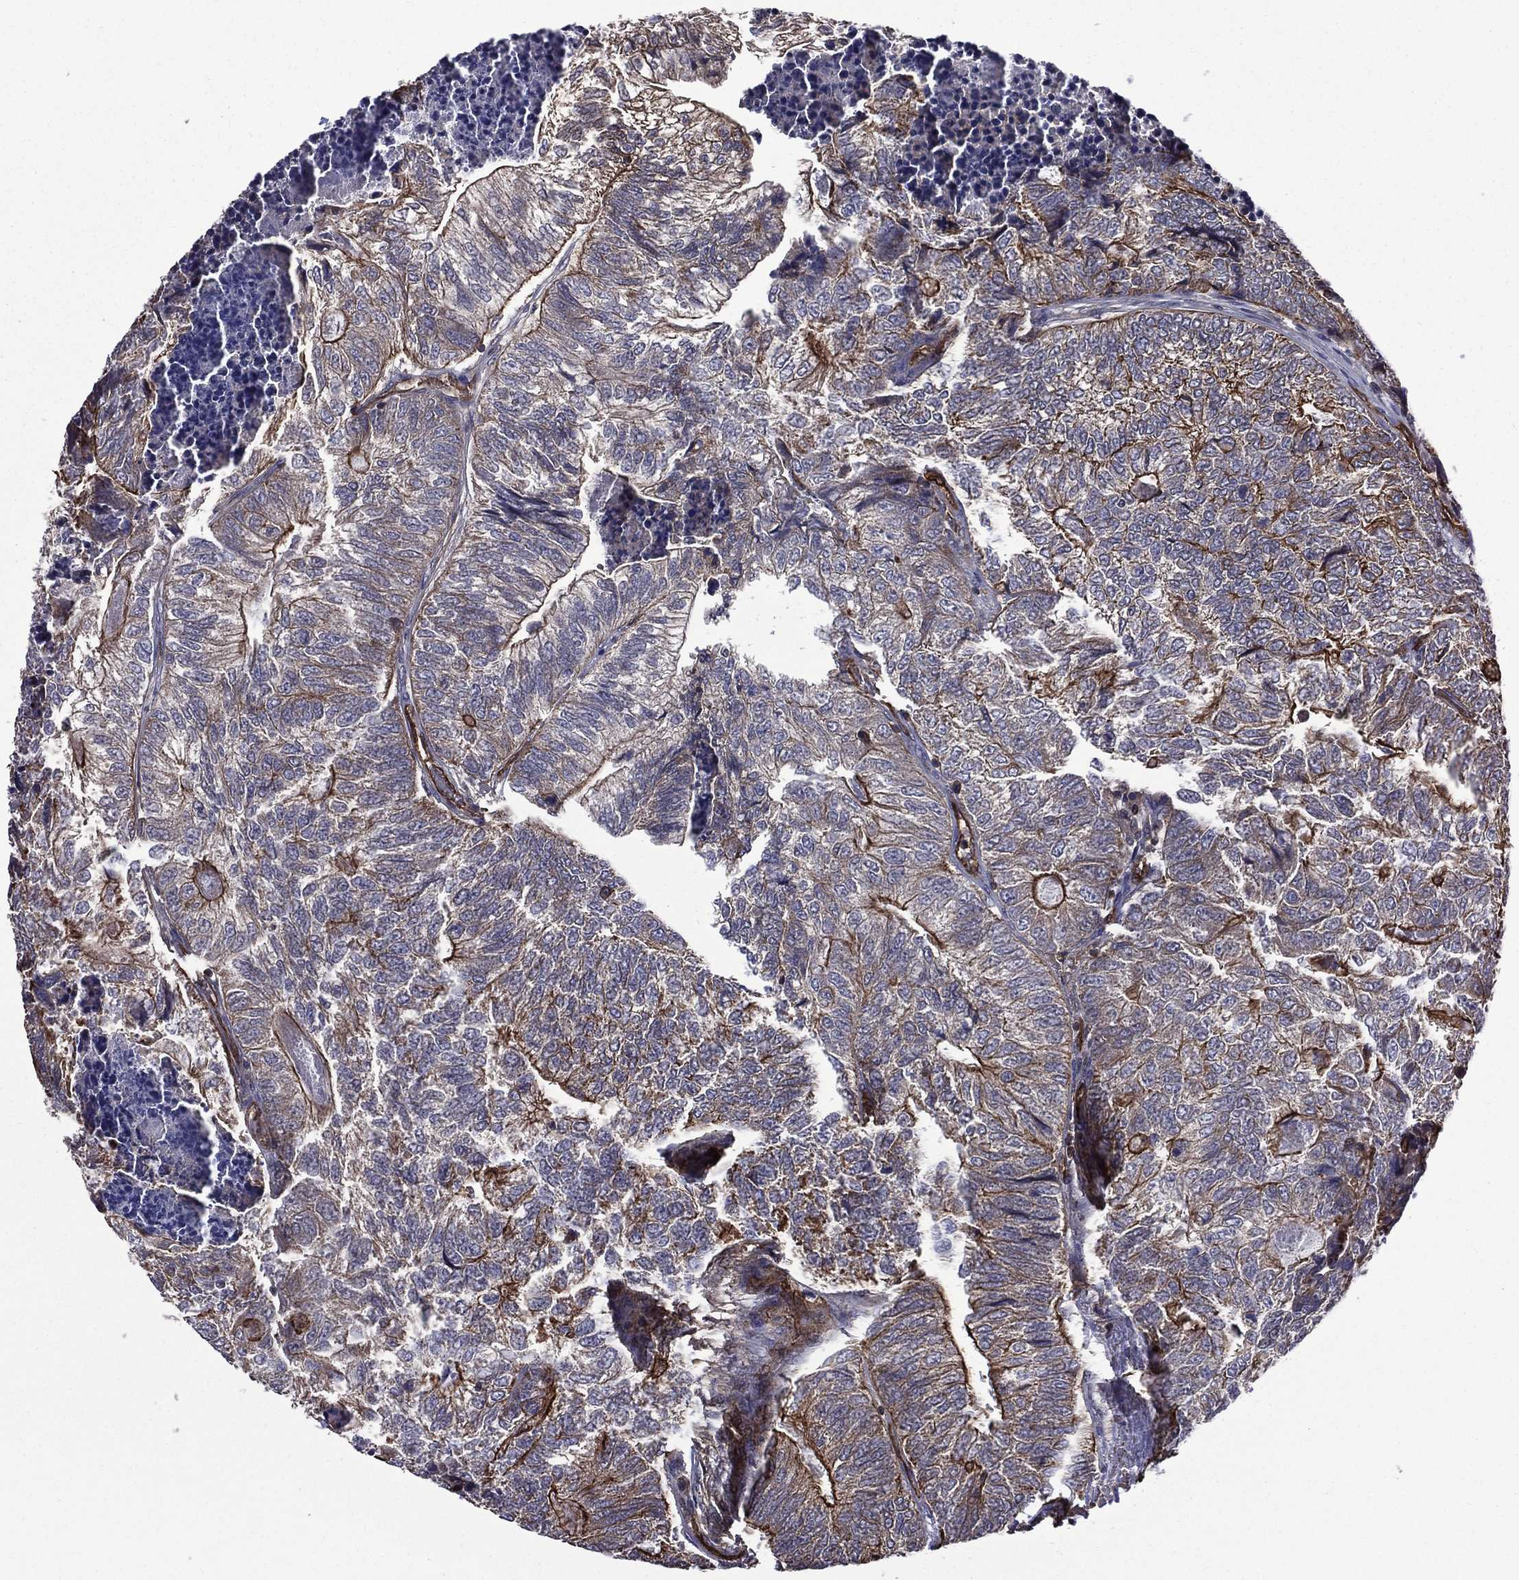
{"staining": {"intensity": "strong", "quantity": "25%-75%", "location": "cytoplasmic/membranous"}, "tissue": "colorectal cancer", "cell_type": "Tumor cells", "image_type": "cancer", "snomed": [{"axis": "morphology", "description": "Adenocarcinoma, NOS"}, {"axis": "topography", "description": "Colon"}], "caption": "This is a histology image of immunohistochemistry staining of colorectal cancer, which shows strong positivity in the cytoplasmic/membranous of tumor cells.", "gene": "PLPP3", "patient": {"sex": "female", "age": 67}}